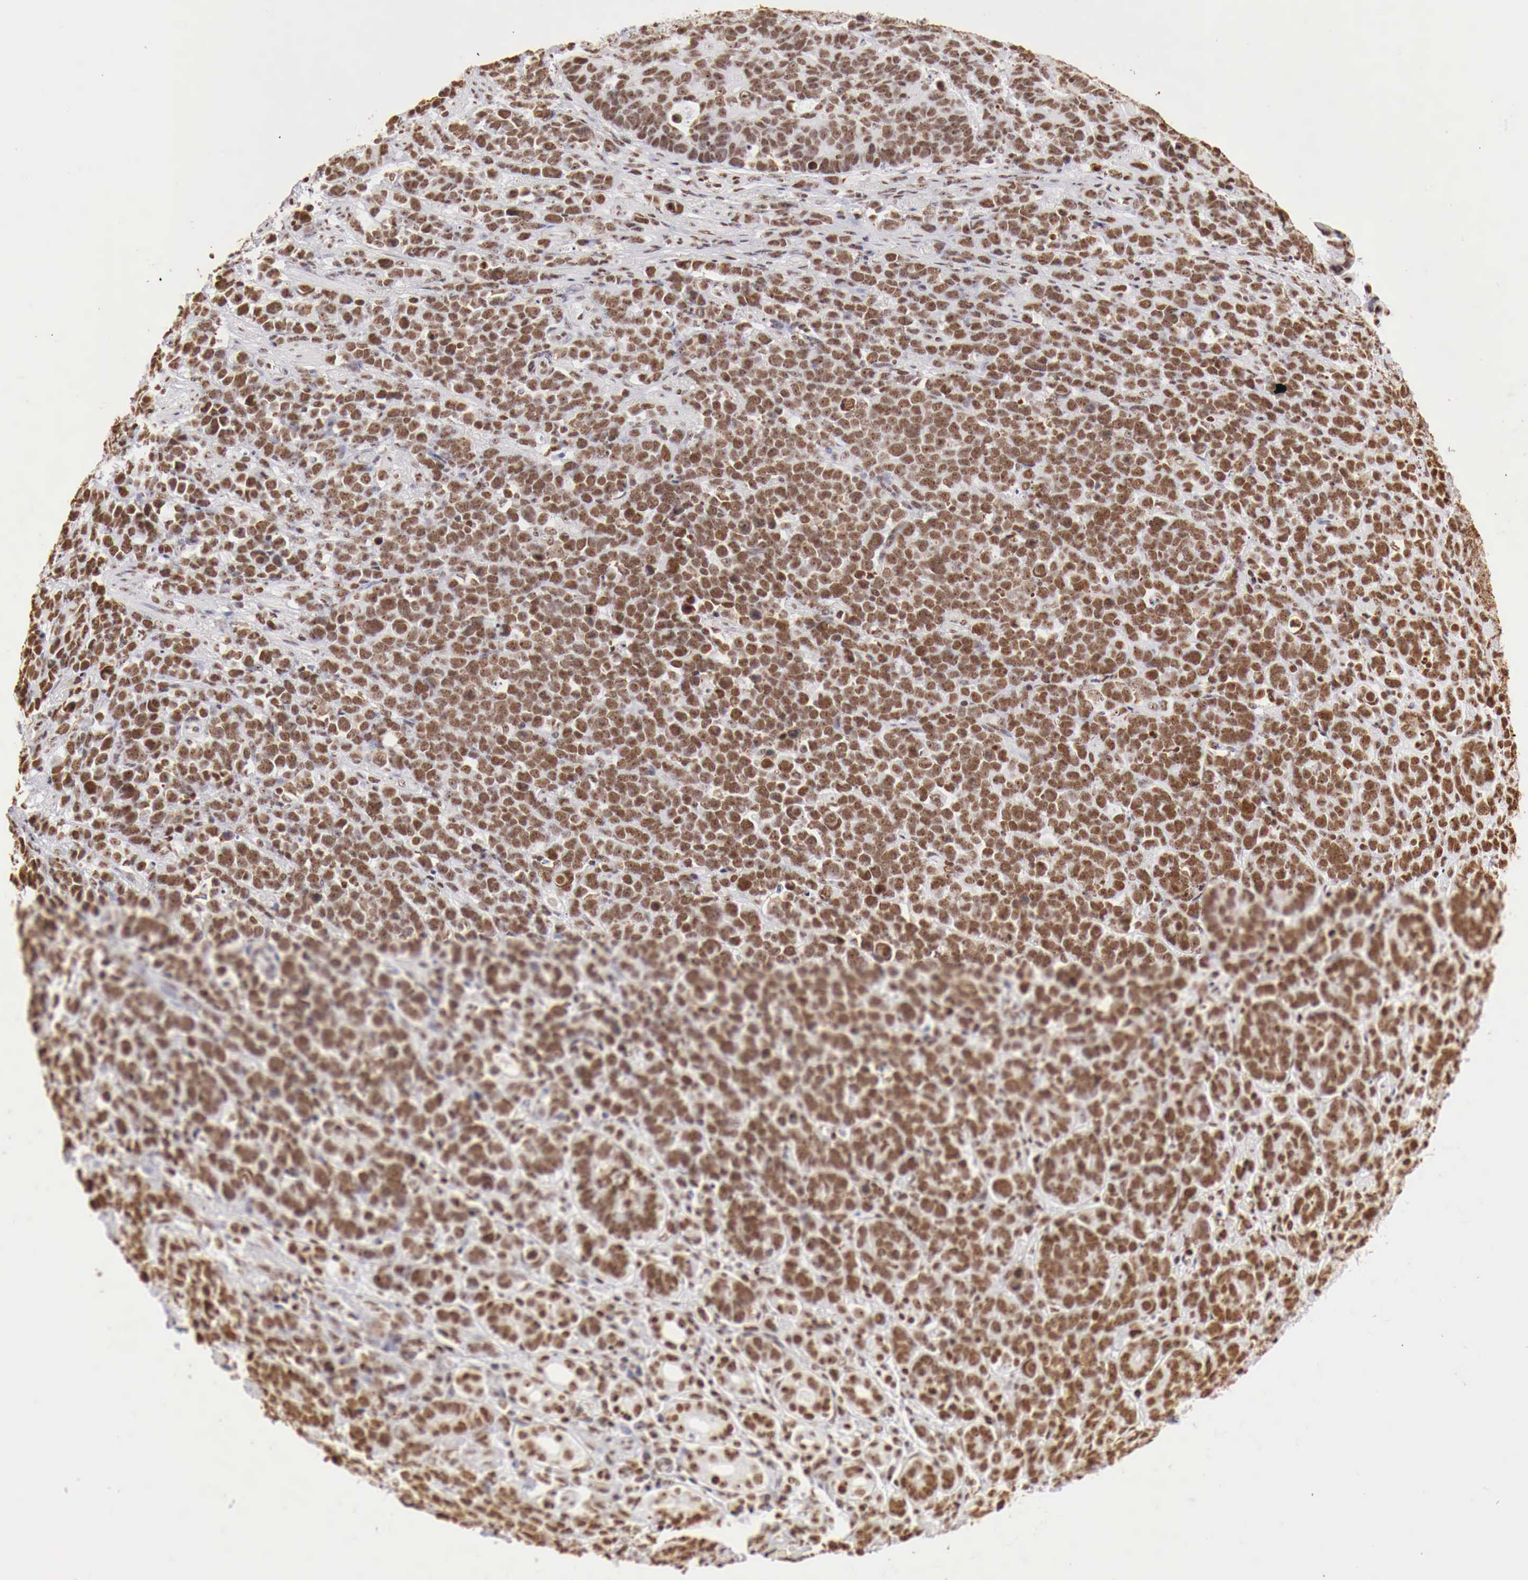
{"staining": {"intensity": "strong", "quantity": ">75%", "location": "nuclear"}, "tissue": "stomach cancer", "cell_type": "Tumor cells", "image_type": "cancer", "snomed": [{"axis": "morphology", "description": "Adenocarcinoma, NOS"}, {"axis": "topography", "description": "Stomach, upper"}], "caption": "Stomach cancer (adenocarcinoma) stained with DAB (3,3'-diaminobenzidine) IHC exhibits high levels of strong nuclear expression in approximately >75% of tumor cells.", "gene": "DKC1", "patient": {"sex": "male", "age": 71}}